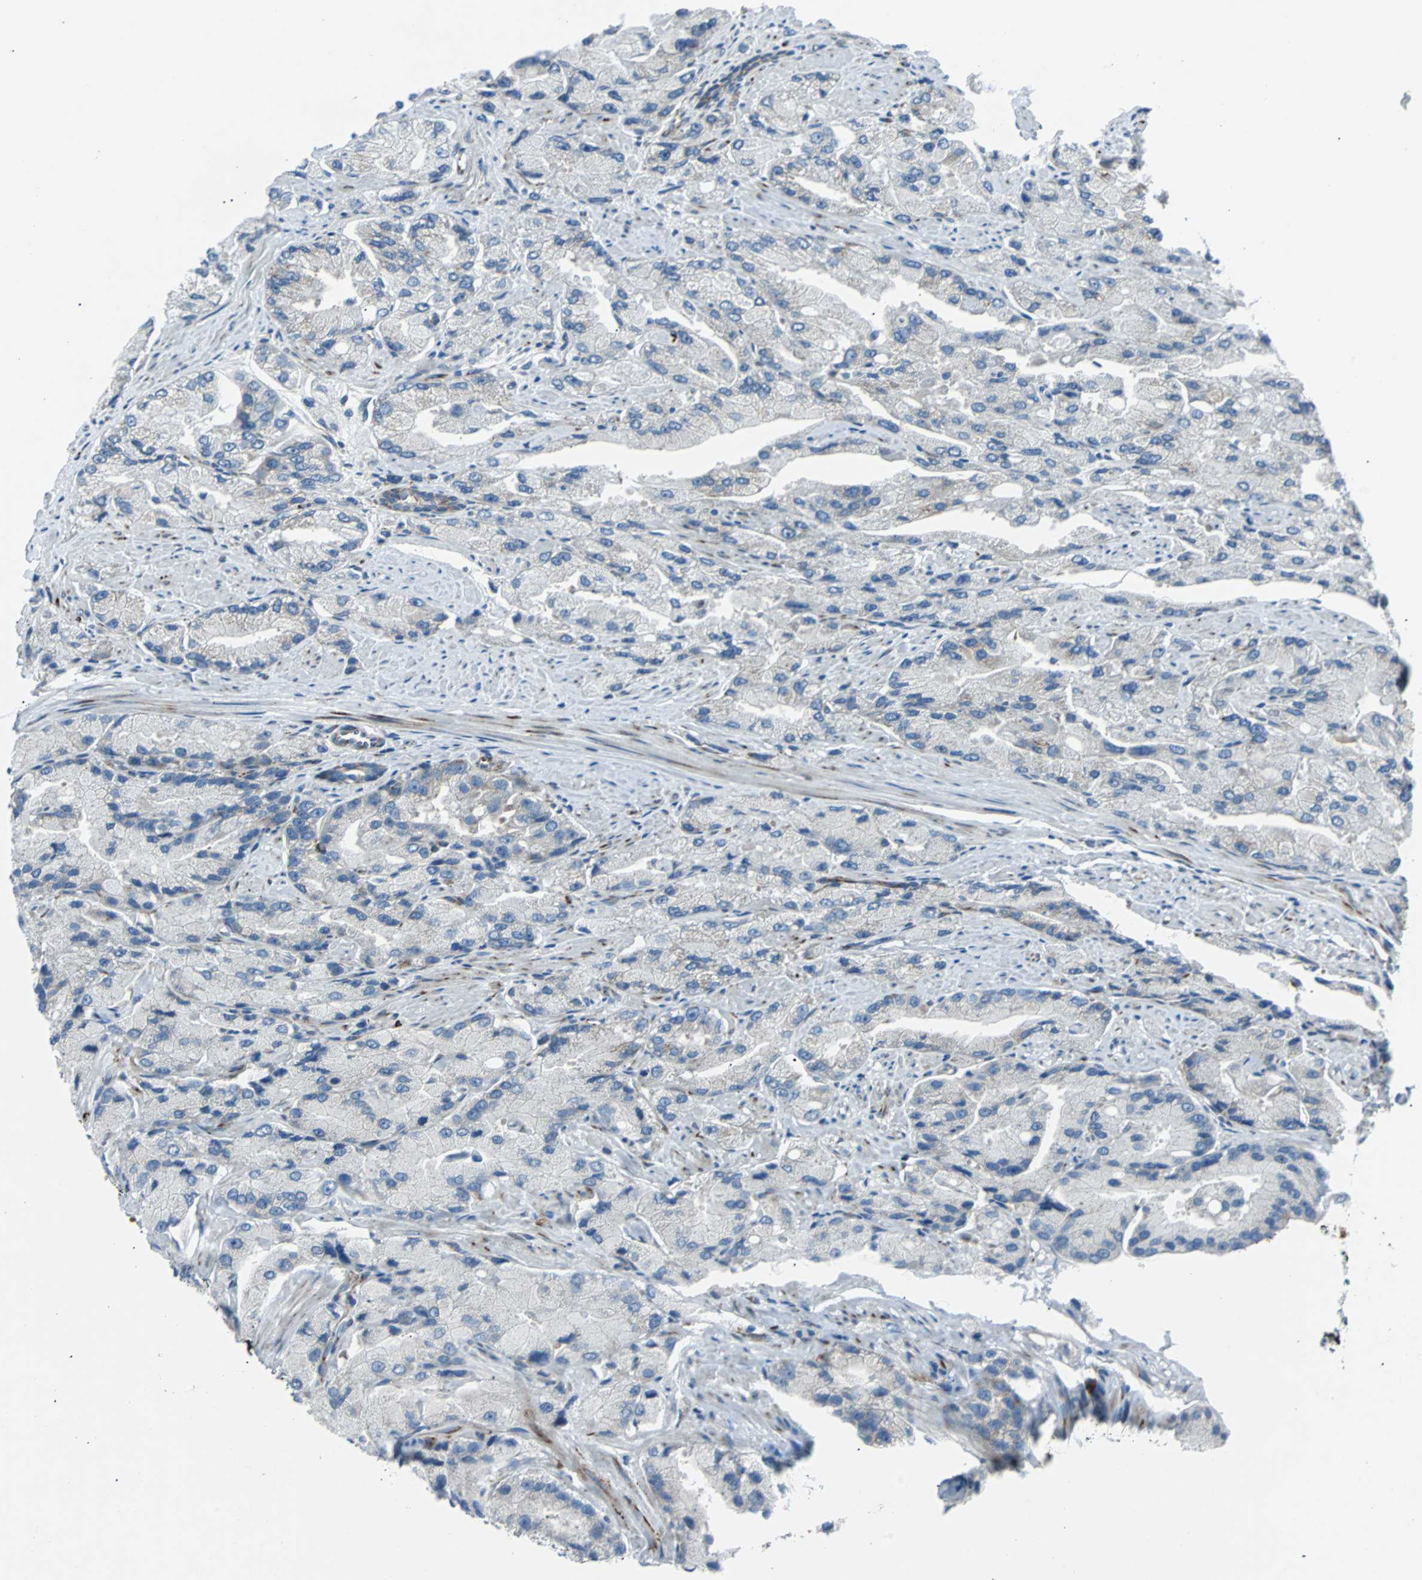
{"staining": {"intensity": "weak", "quantity": "<25%", "location": "cytoplasmic/membranous"}, "tissue": "prostate cancer", "cell_type": "Tumor cells", "image_type": "cancer", "snomed": [{"axis": "morphology", "description": "Adenocarcinoma, High grade"}, {"axis": "topography", "description": "Prostate"}], "caption": "This is an IHC photomicrograph of human prostate cancer. There is no staining in tumor cells.", "gene": "BBC3", "patient": {"sex": "male", "age": 58}}